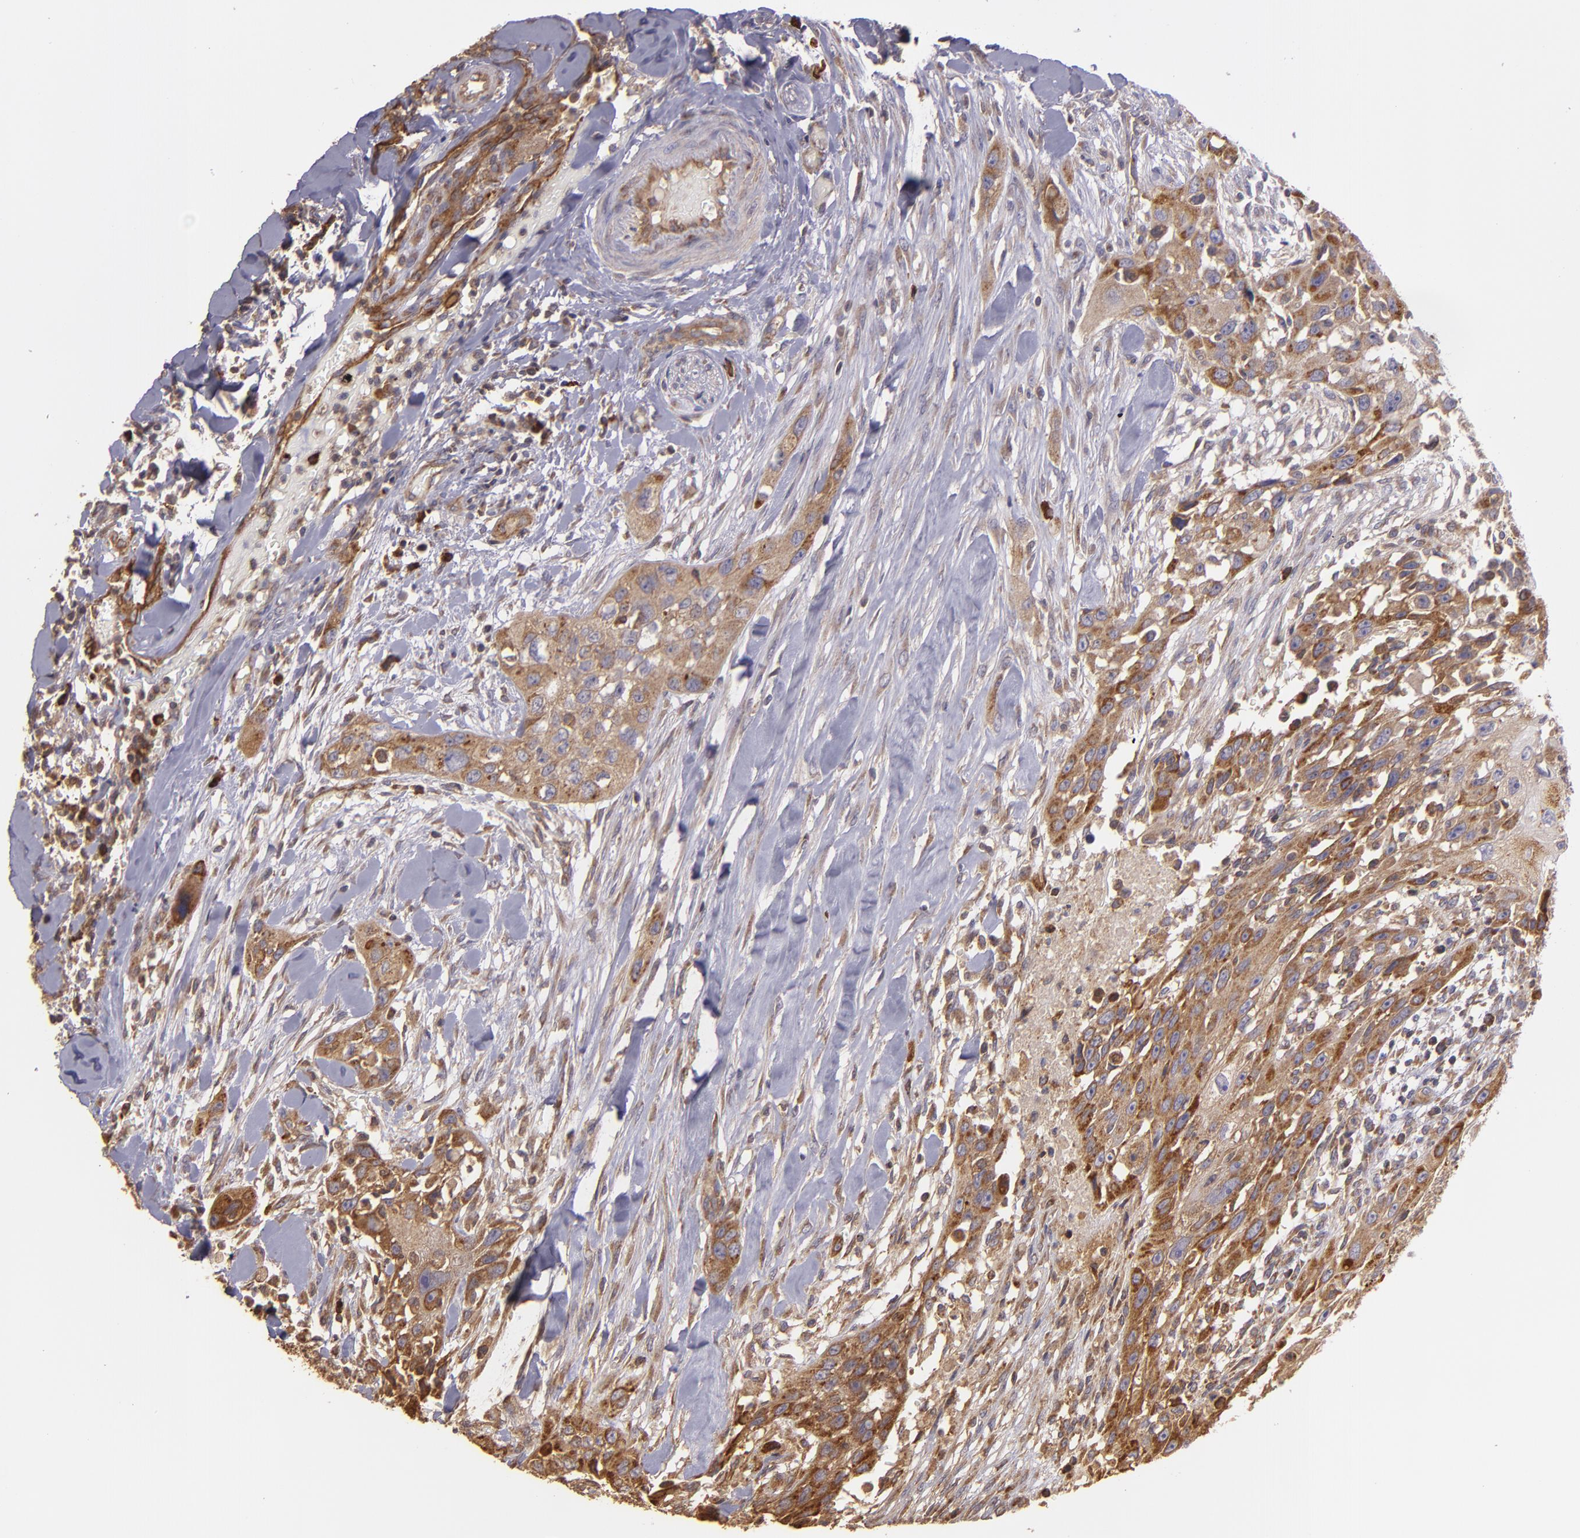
{"staining": {"intensity": "strong", "quantity": ">75%", "location": "cytoplasmic/membranous"}, "tissue": "head and neck cancer", "cell_type": "Tumor cells", "image_type": "cancer", "snomed": [{"axis": "morphology", "description": "Neoplasm, malignant, NOS"}, {"axis": "topography", "description": "Salivary gland"}, {"axis": "topography", "description": "Head-Neck"}], "caption": "There is high levels of strong cytoplasmic/membranous expression in tumor cells of head and neck malignant neoplasm, as demonstrated by immunohistochemical staining (brown color).", "gene": "ECE1", "patient": {"sex": "male", "age": 43}}